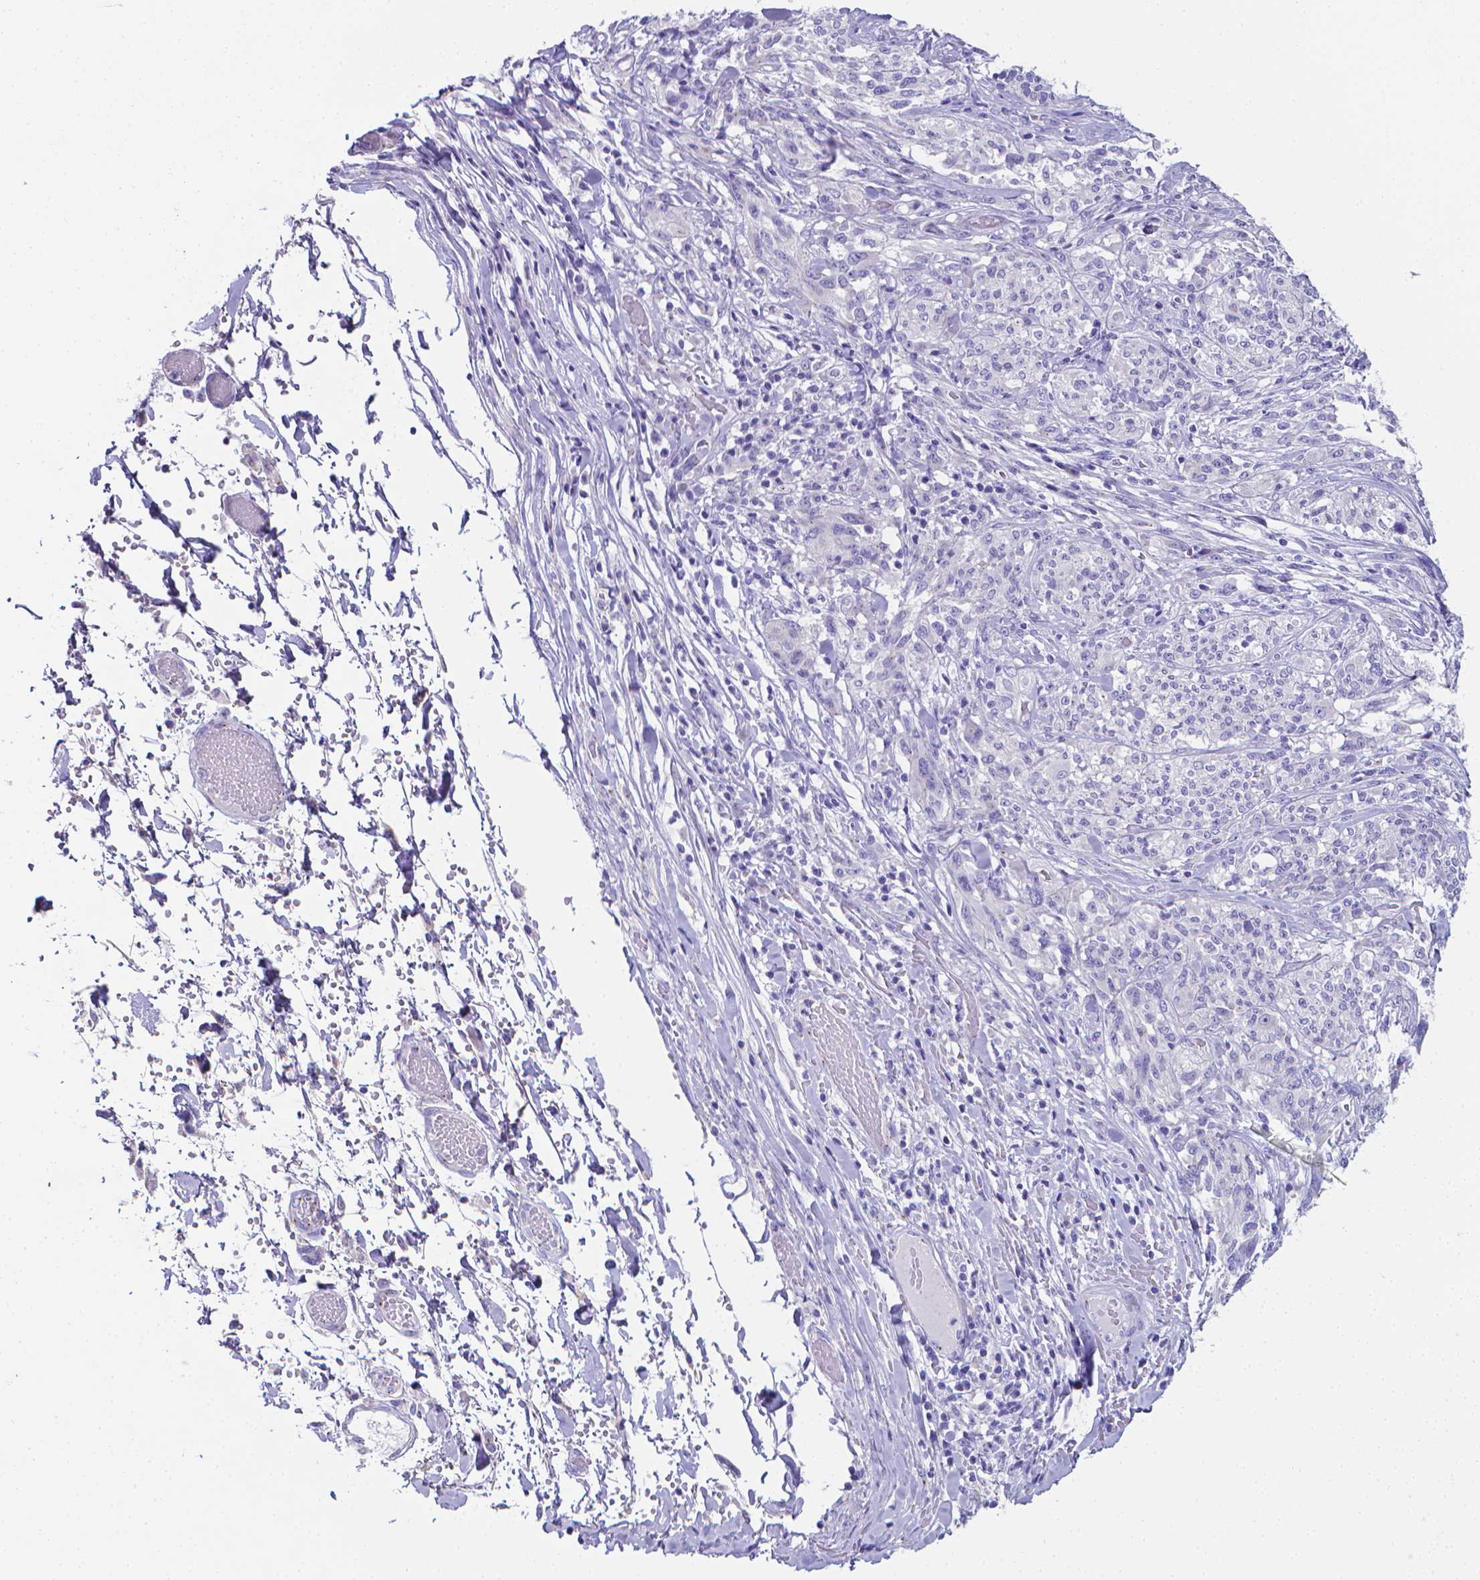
{"staining": {"intensity": "negative", "quantity": "none", "location": "none"}, "tissue": "melanoma", "cell_type": "Tumor cells", "image_type": "cancer", "snomed": [{"axis": "morphology", "description": "Malignant melanoma, NOS"}, {"axis": "topography", "description": "Skin"}], "caption": "This is an immunohistochemistry image of human malignant melanoma. There is no staining in tumor cells.", "gene": "LRRC73", "patient": {"sex": "female", "age": 91}}